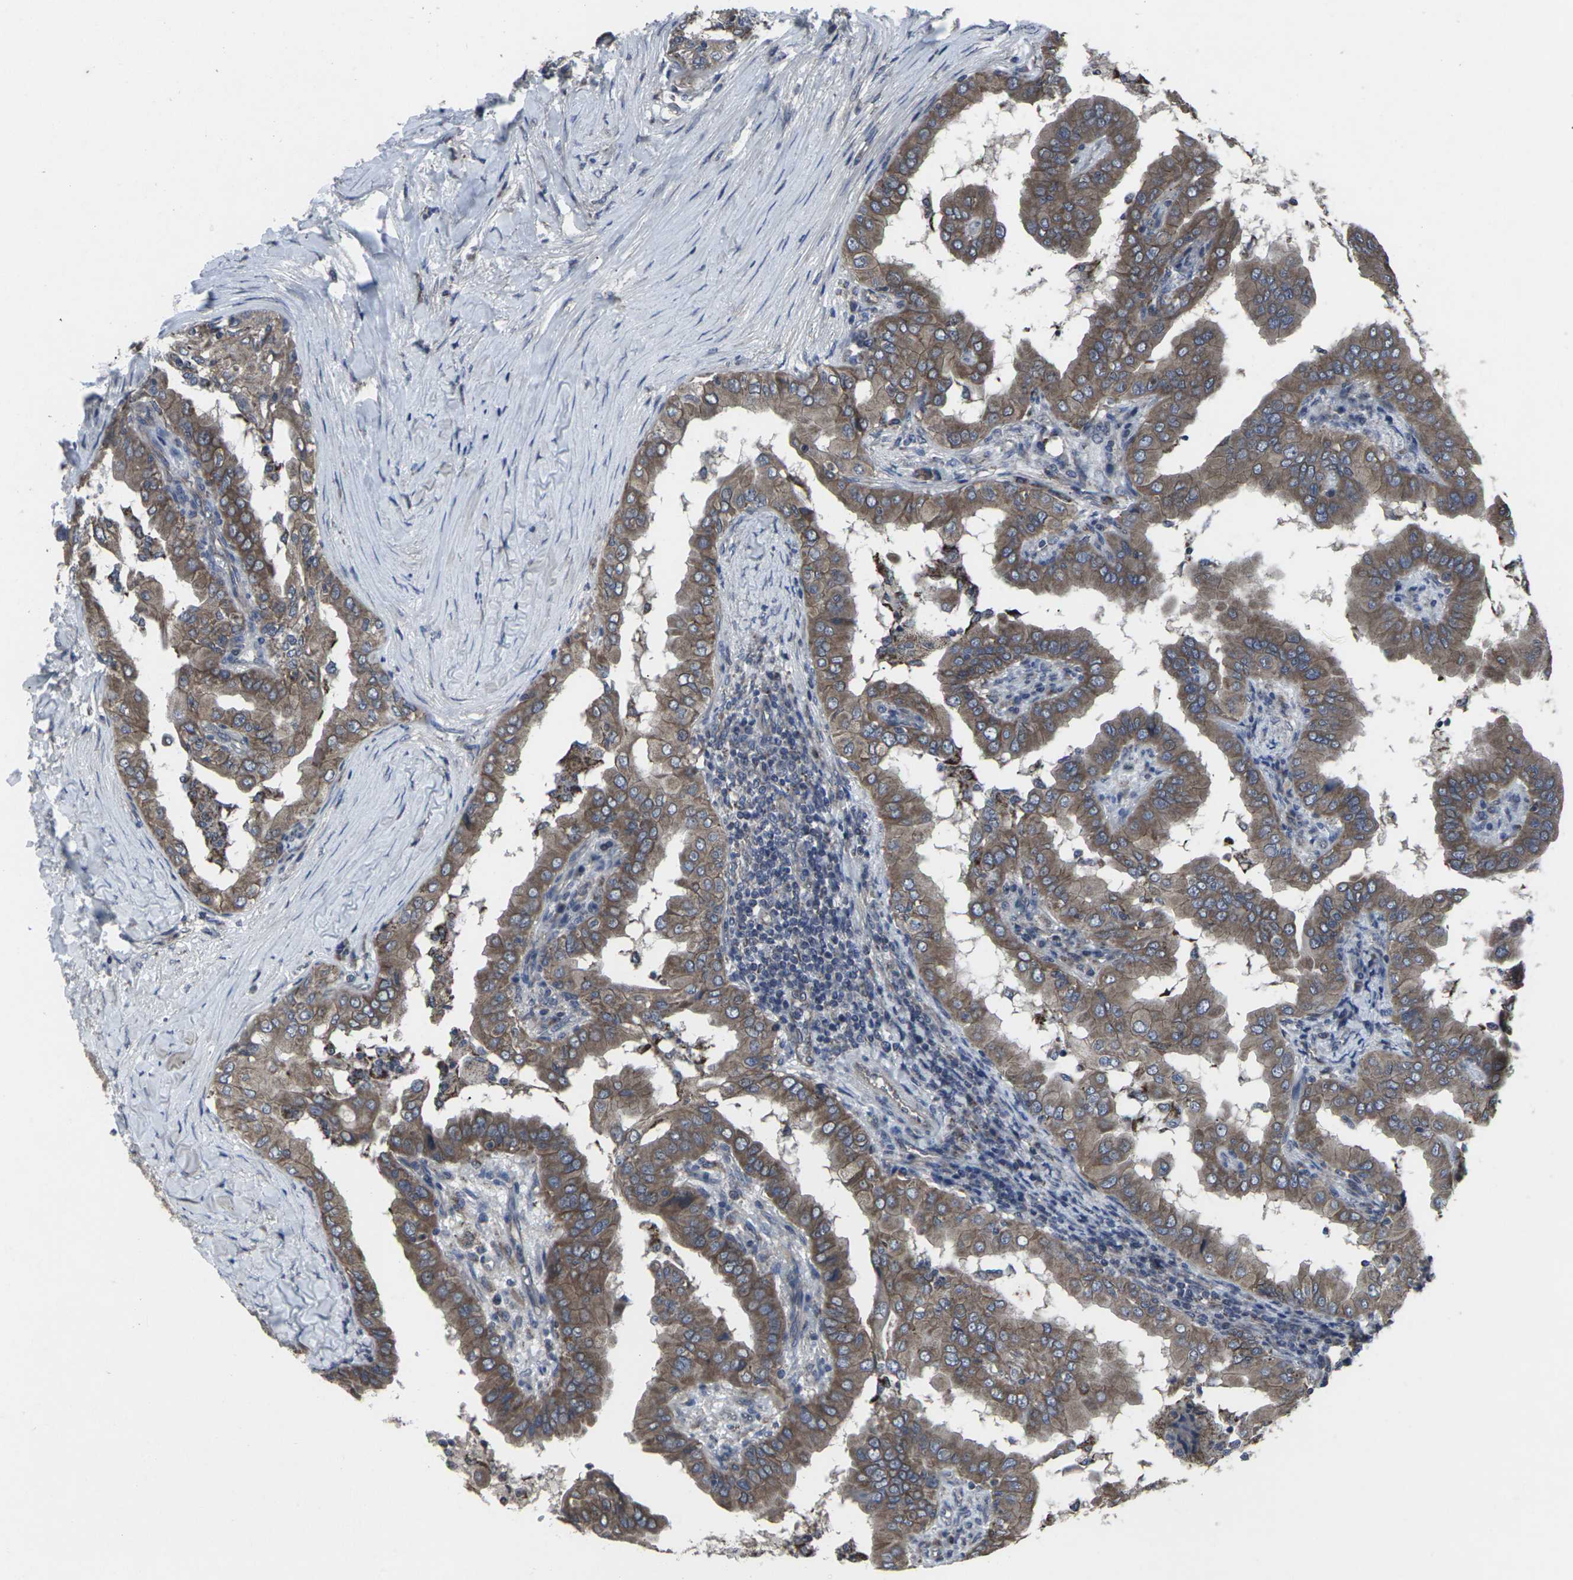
{"staining": {"intensity": "moderate", "quantity": ">75%", "location": "cytoplasmic/membranous"}, "tissue": "thyroid cancer", "cell_type": "Tumor cells", "image_type": "cancer", "snomed": [{"axis": "morphology", "description": "Papillary adenocarcinoma, NOS"}, {"axis": "topography", "description": "Thyroid gland"}], "caption": "Immunohistochemical staining of human papillary adenocarcinoma (thyroid) exhibits medium levels of moderate cytoplasmic/membranous protein positivity in approximately >75% of tumor cells.", "gene": "MAPKAPK2", "patient": {"sex": "male", "age": 33}}